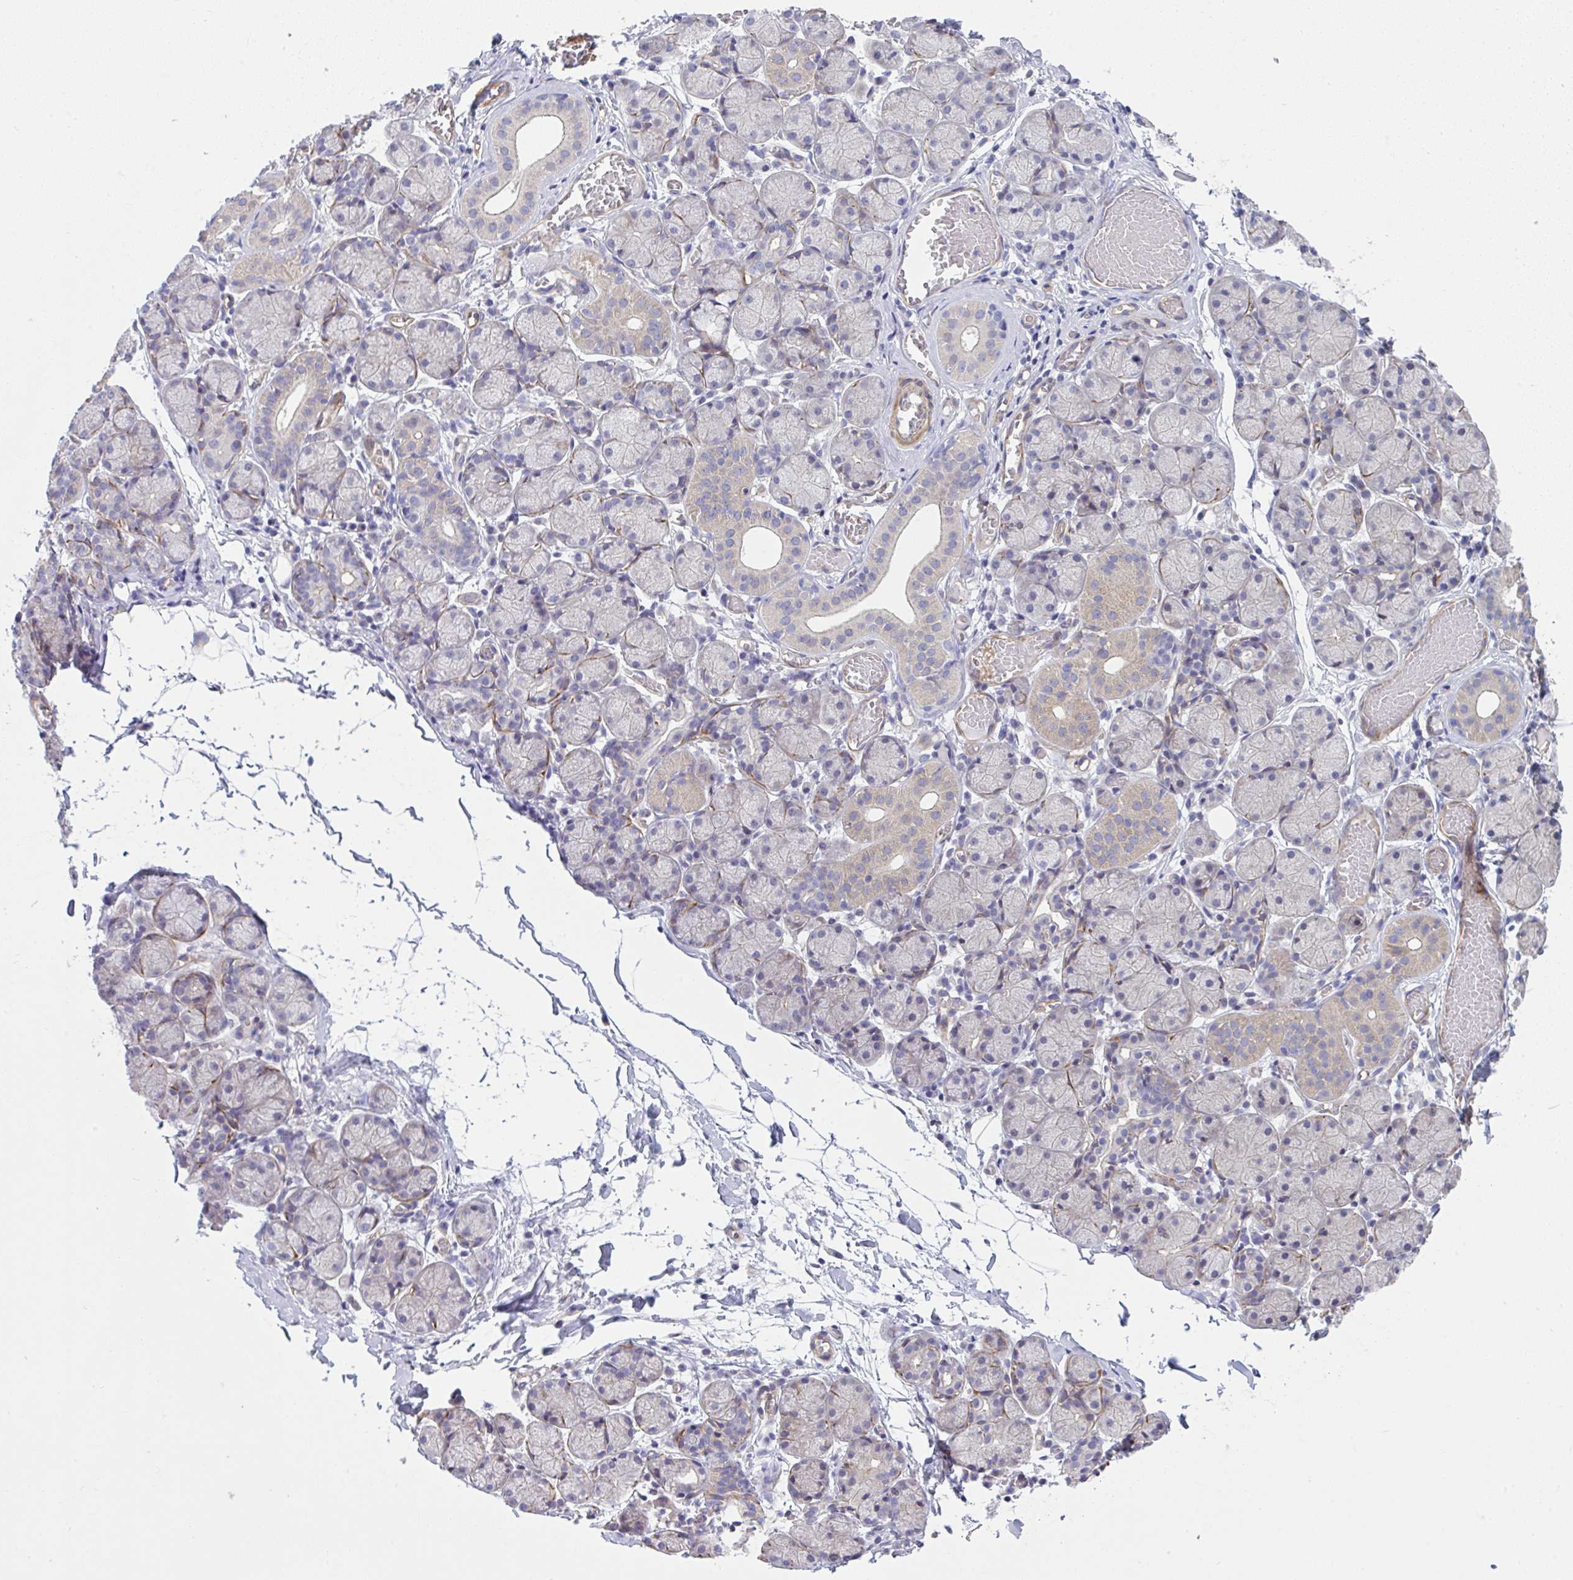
{"staining": {"intensity": "weak", "quantity": "<25%", "location": "cytoplasmic/membranous"}, "tissue": "salivary gland", "cell_type": "Glandular cells", "image_type": "normal", "snomed": [{"axis": "morphology", "description": "Normal tissue, NOS"}, {"axis": "topography", "description": "Salivary gland"}], "caption": "Immunohistochemical staining of normal salivary gland demonstrates no significant staining in glandular cells.", "gene": "MYL12A", "patient": {"sex": "female", "age": 24}}